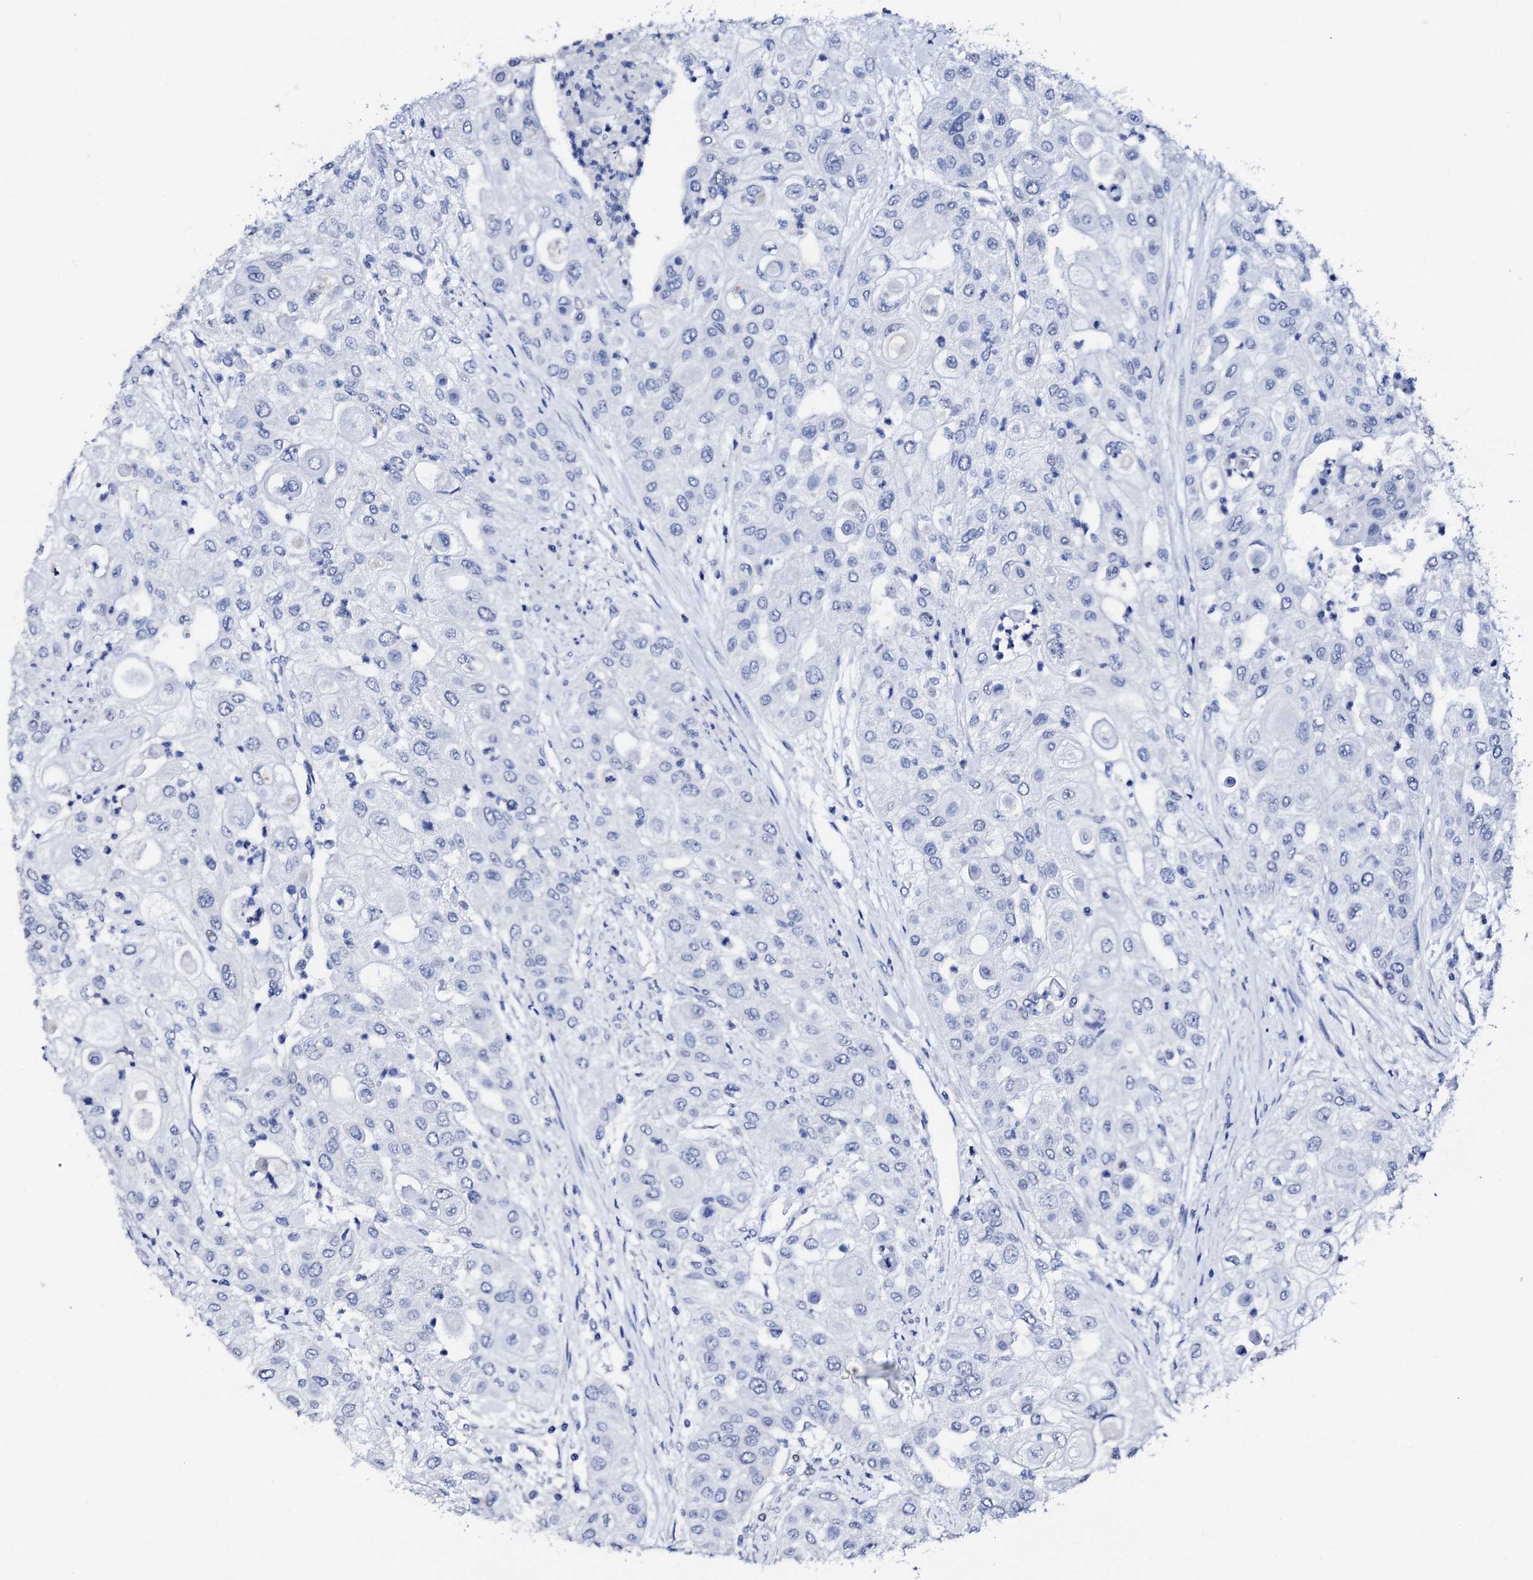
{"staining": {"intensity": "negative", "quantity": "none", "location": "none"}, "tissue": "urothelial cancer", "cell_type": "Tumor cells", "image_type": "cancer", "snomed": [{"axis": "morphology", "description": "Urothelial carcinoma, High grade"}, {"axis": "topography", "description": "Urinary bladder"}], "caption": "An immunohistochemistry (IHC) histopathology image of urothelial cancer is shown. There is no staining in tumor cells of urothelial cancer.", "gene": "NRIP2", "patient": {"sex": "female", "age": 79}}